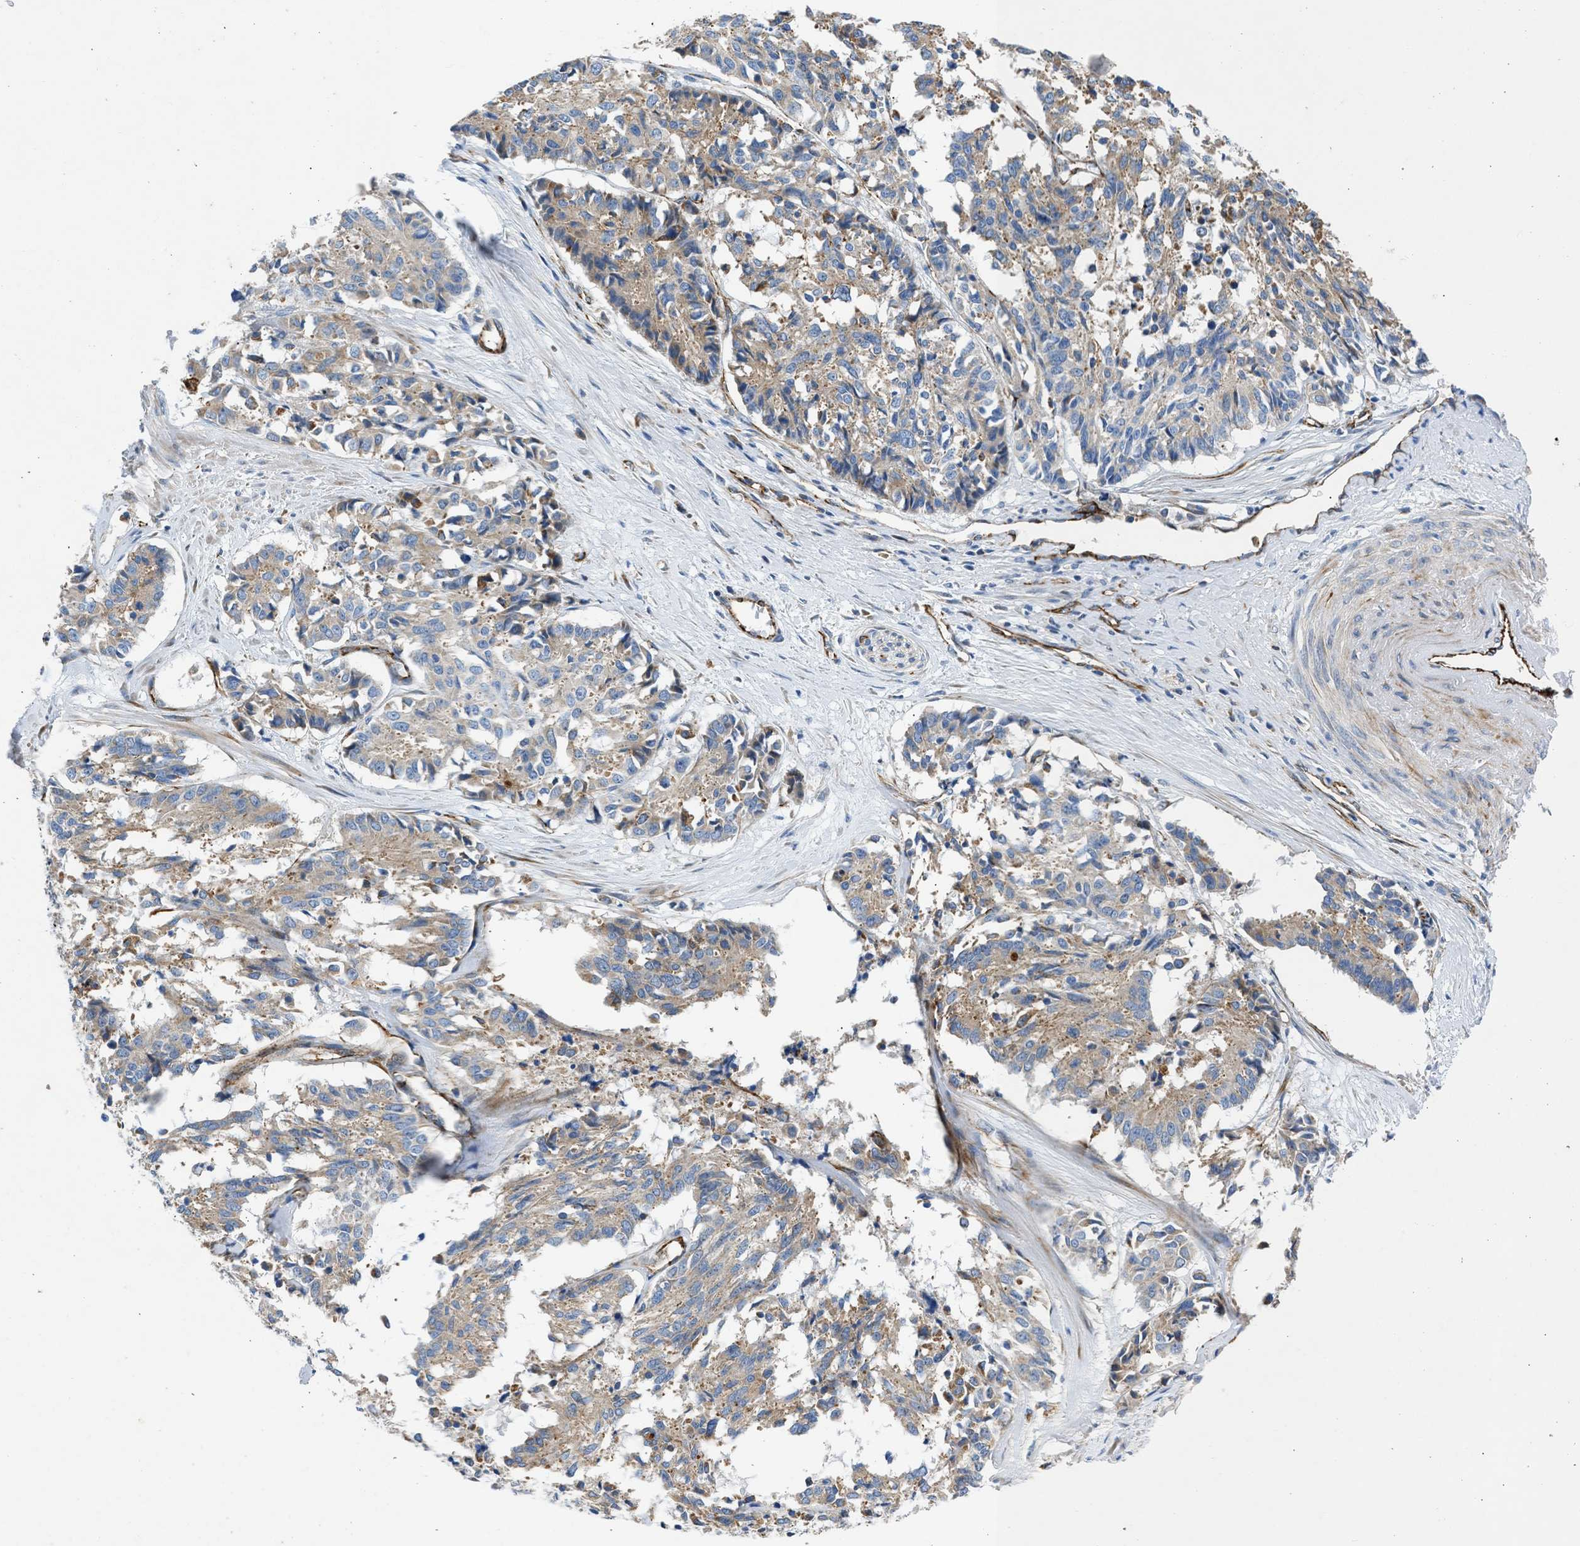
{"staining": {"intensity": "weak", "quantity": ">75%", "location": "cytoplasmic/membranous"}, "tissue": "cervical cancer", "cell_type": "Tumor cells", "image_type": "cancer", "snomed": [{"axis": "morphology", "description": "Squamous cell carcinoma, NOS"}, {"axis": "topography", "description": "Cervix"}], "caption": "High-power microscopy captured an immunohistochemistry (IHC) micrograph of cervical cancer, revealing weak cytoplasmic/membranous positivity in about >75% of tumor cells.", "gene": "ULK4", "patient": {"sex": "female", "age": 35}}